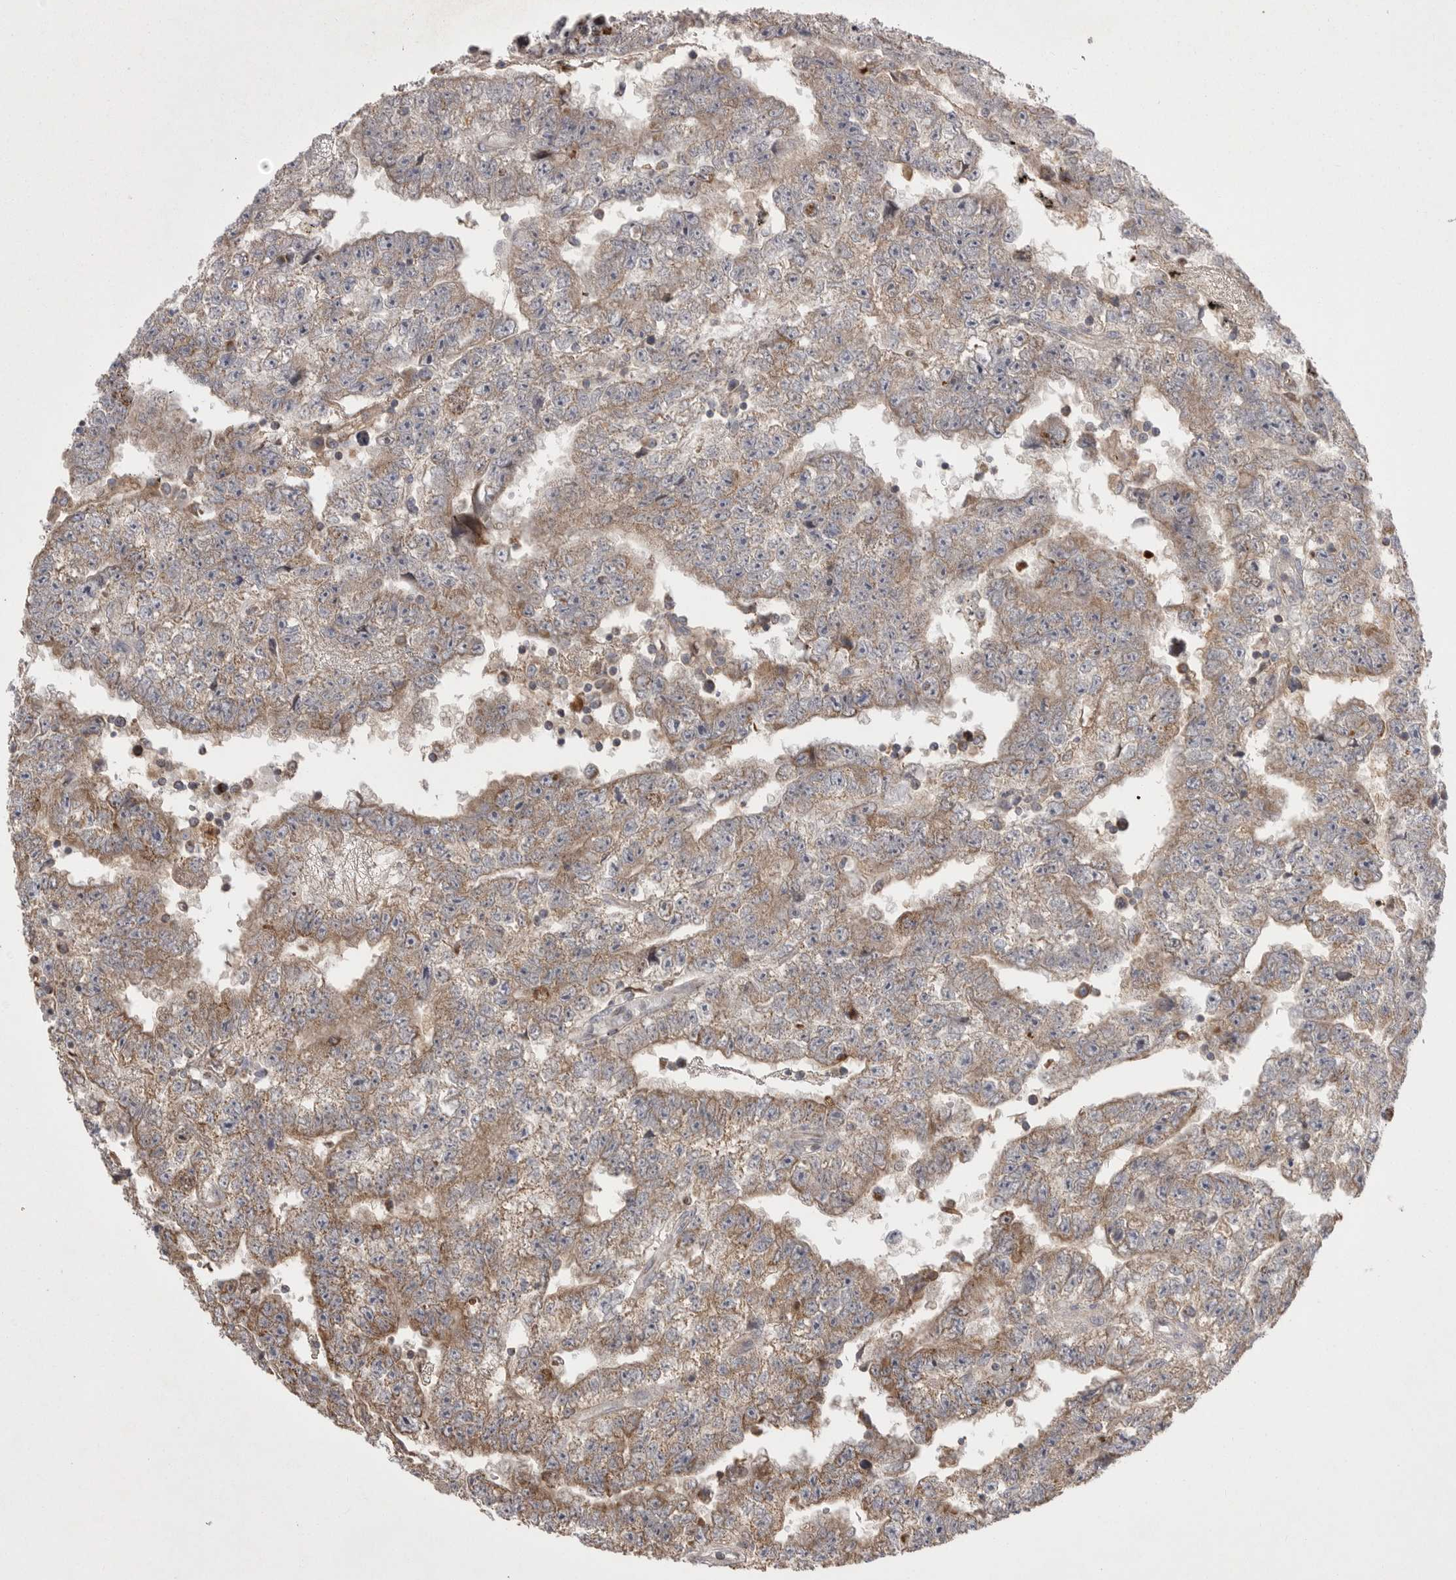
{"staining": {"intensity": "moderate", "quantity": ">75%", "location": "cytoplasmic/membranous"}, "tissue": "testis cancer", "cell_type": "Tumor cells", "image_type": "cancer", "snomed": [{"axis": "morphology", "description": "Carcinoma, Embryonal, NOS"}, {"axis": "topography", "description": "Testis"}], "caption": "Immunohistochemical staining of embryonal carcinoma (testis) shows medium levels of moderate cytoplasmic/membranous positivity in approximately >75% of tumor cells.", "gene": "KYAT3", "patient": {"sex": "male", "age": 25}}